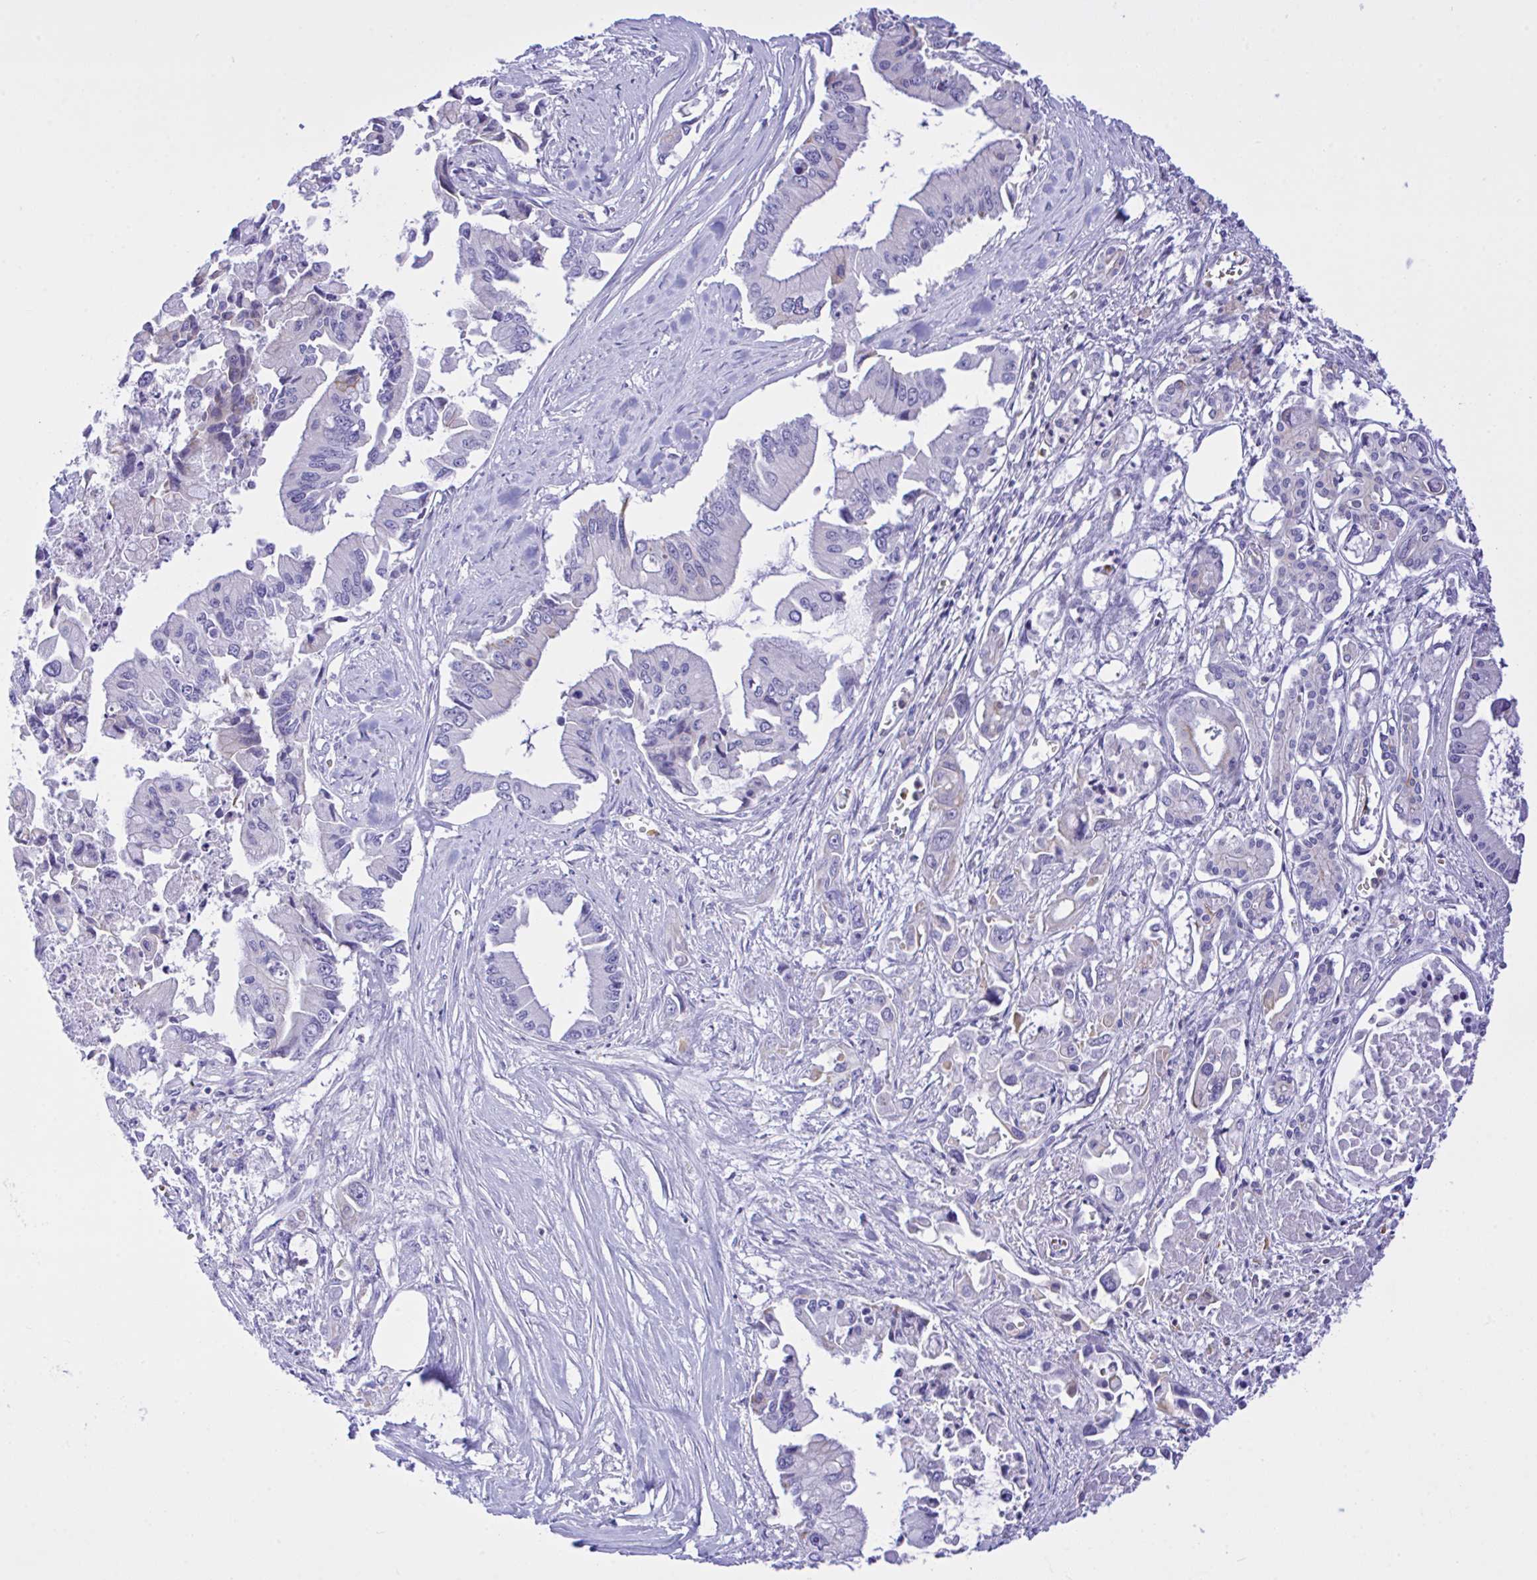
{"staining": {"intensity": "negative", "quantity": "none", "location": "none"}, "tissue": "pancreatic cancer", "cell_type": "Tumor cells", "image_type": "cancer", "snomed": [{"axis": "morphology", "description": "Adenocarcinoma, NOS"}, {"axis": "topography", "description": "Pancreas"}], "caption": "A high-resolution micrograph shows immunohistochemistry (IHC) staining of pancreatic cancer, which displays no significant positivity in tumor cells.", "gene": "ZNF221", "patient": {"sex": "male", "age": 84}}